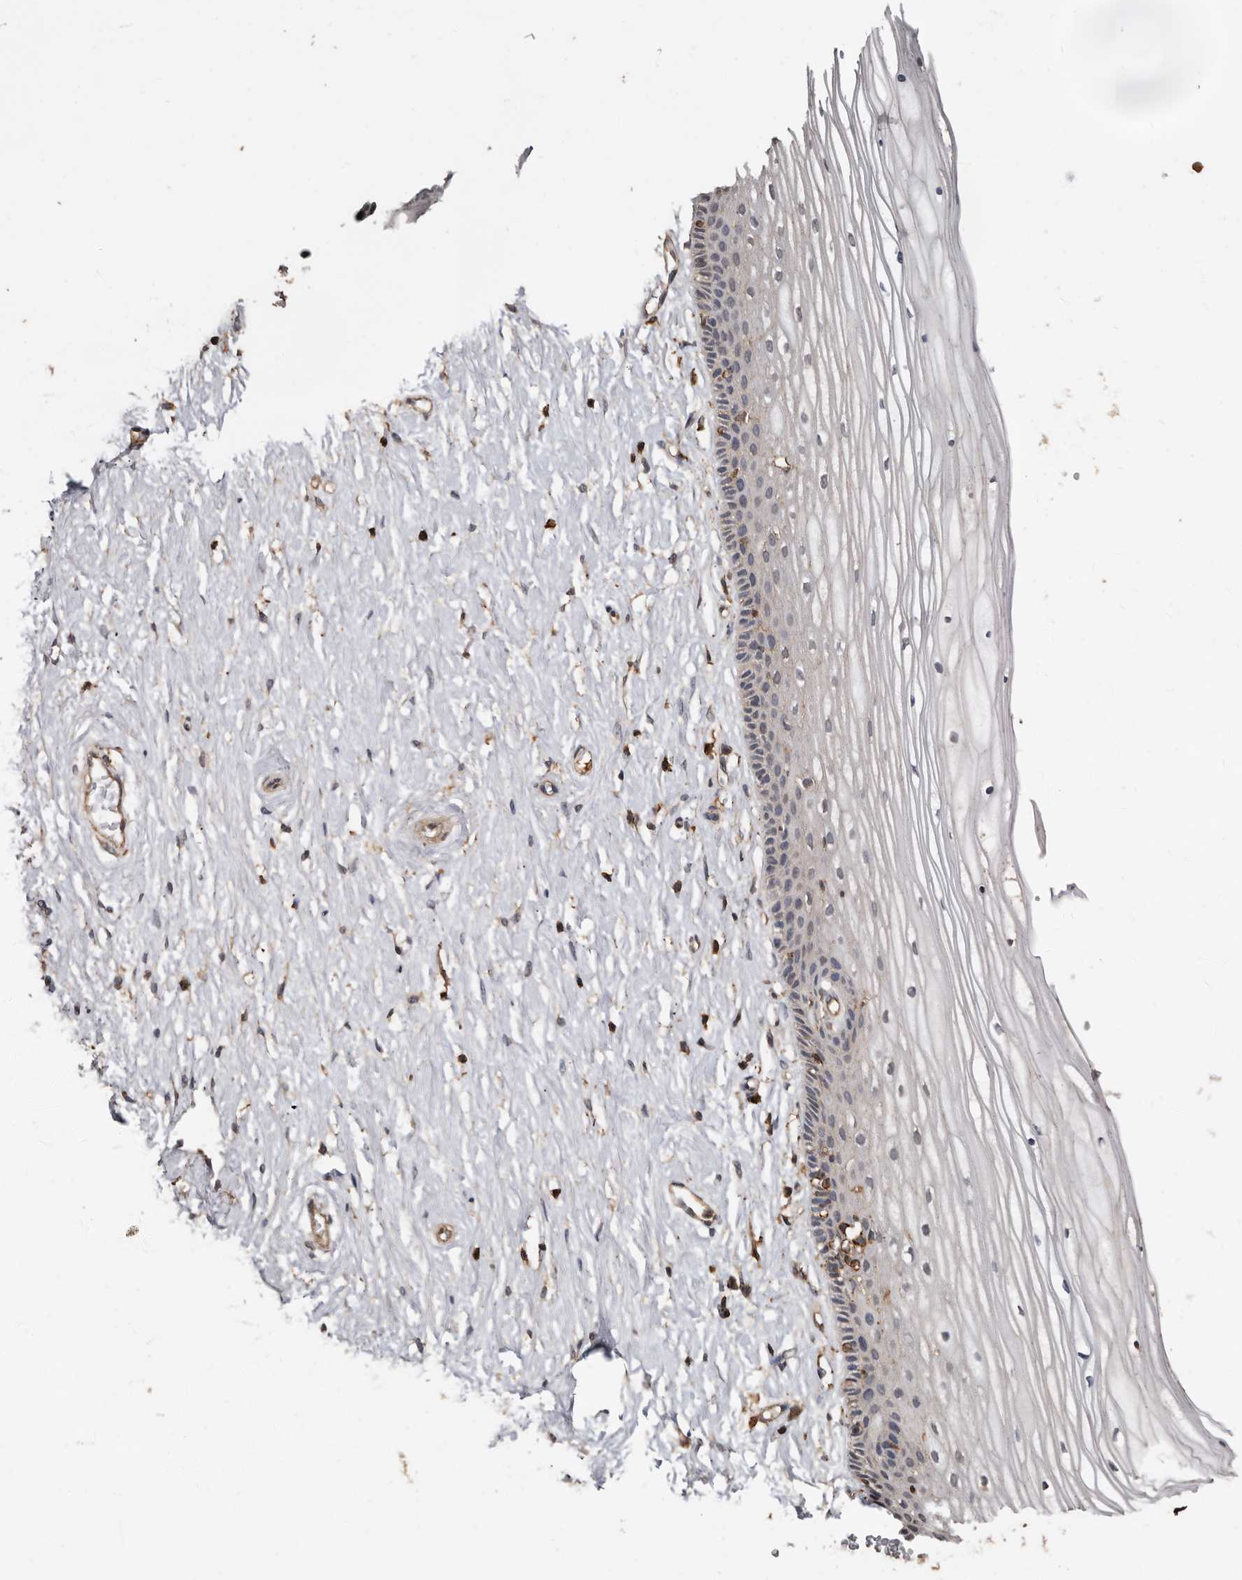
{"staining": {"intensity": "negative", "quantity": "none", "location": "none"}, "tissue": "vagina", "cell_type": "Squamous epithelial cells", "image_type": "normal", "snomed": [{"axis": "morphology", "description": "Normal tissue, NOS"}, {"axis": "topography", "description": "Vagina"}, {"axis": "topography", "description": "Cervix"}], "caption": "IHC histopathology image of benign vagina stained for a protein (brown), which exhibits no positivity in squamous epithelial cells.", "gene": "GSK3A", "patient": {"sex": "female", "age": 40}}